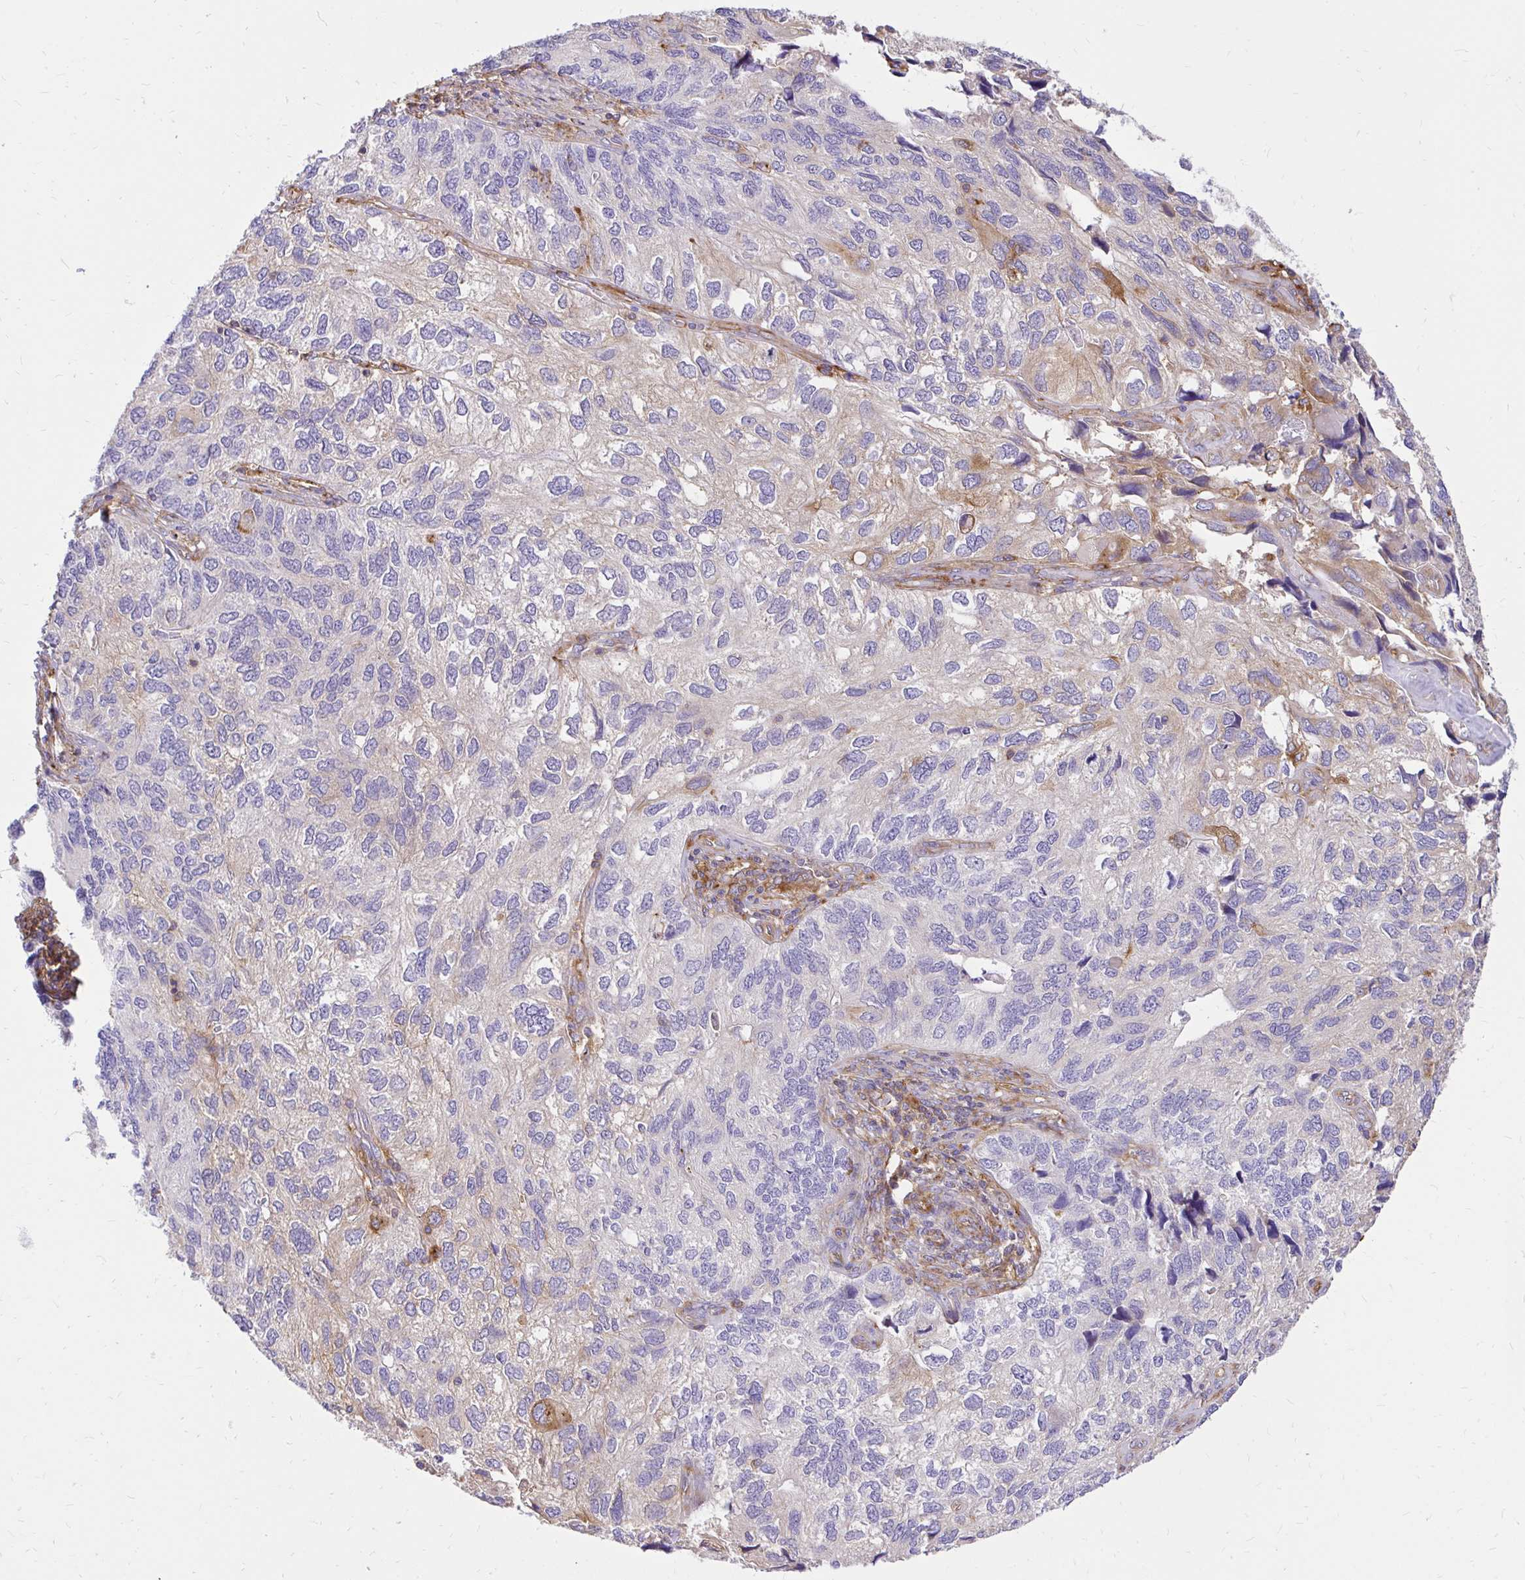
{"staining": {"intensity": "moderate", "quantity": "<25%", "location": "cytoplasmic/membranous"}, "tissue": "endometrial cancer", "cell_type": "Tumor cells", "image_type": "cancer", "snomed": [{"axis": "morphology", "description": "Carcinoma, NOS"}, {"axis": "topography", "description": "Uterus"}], "caption": "Human endometrial carcinoma stained with a brown dye displays moderate cytoplasmic/membranous positive positivity in about <25% of tumor cells.", "gene": "ABCB10", "patient": {"sex": "female", "age": 76}}